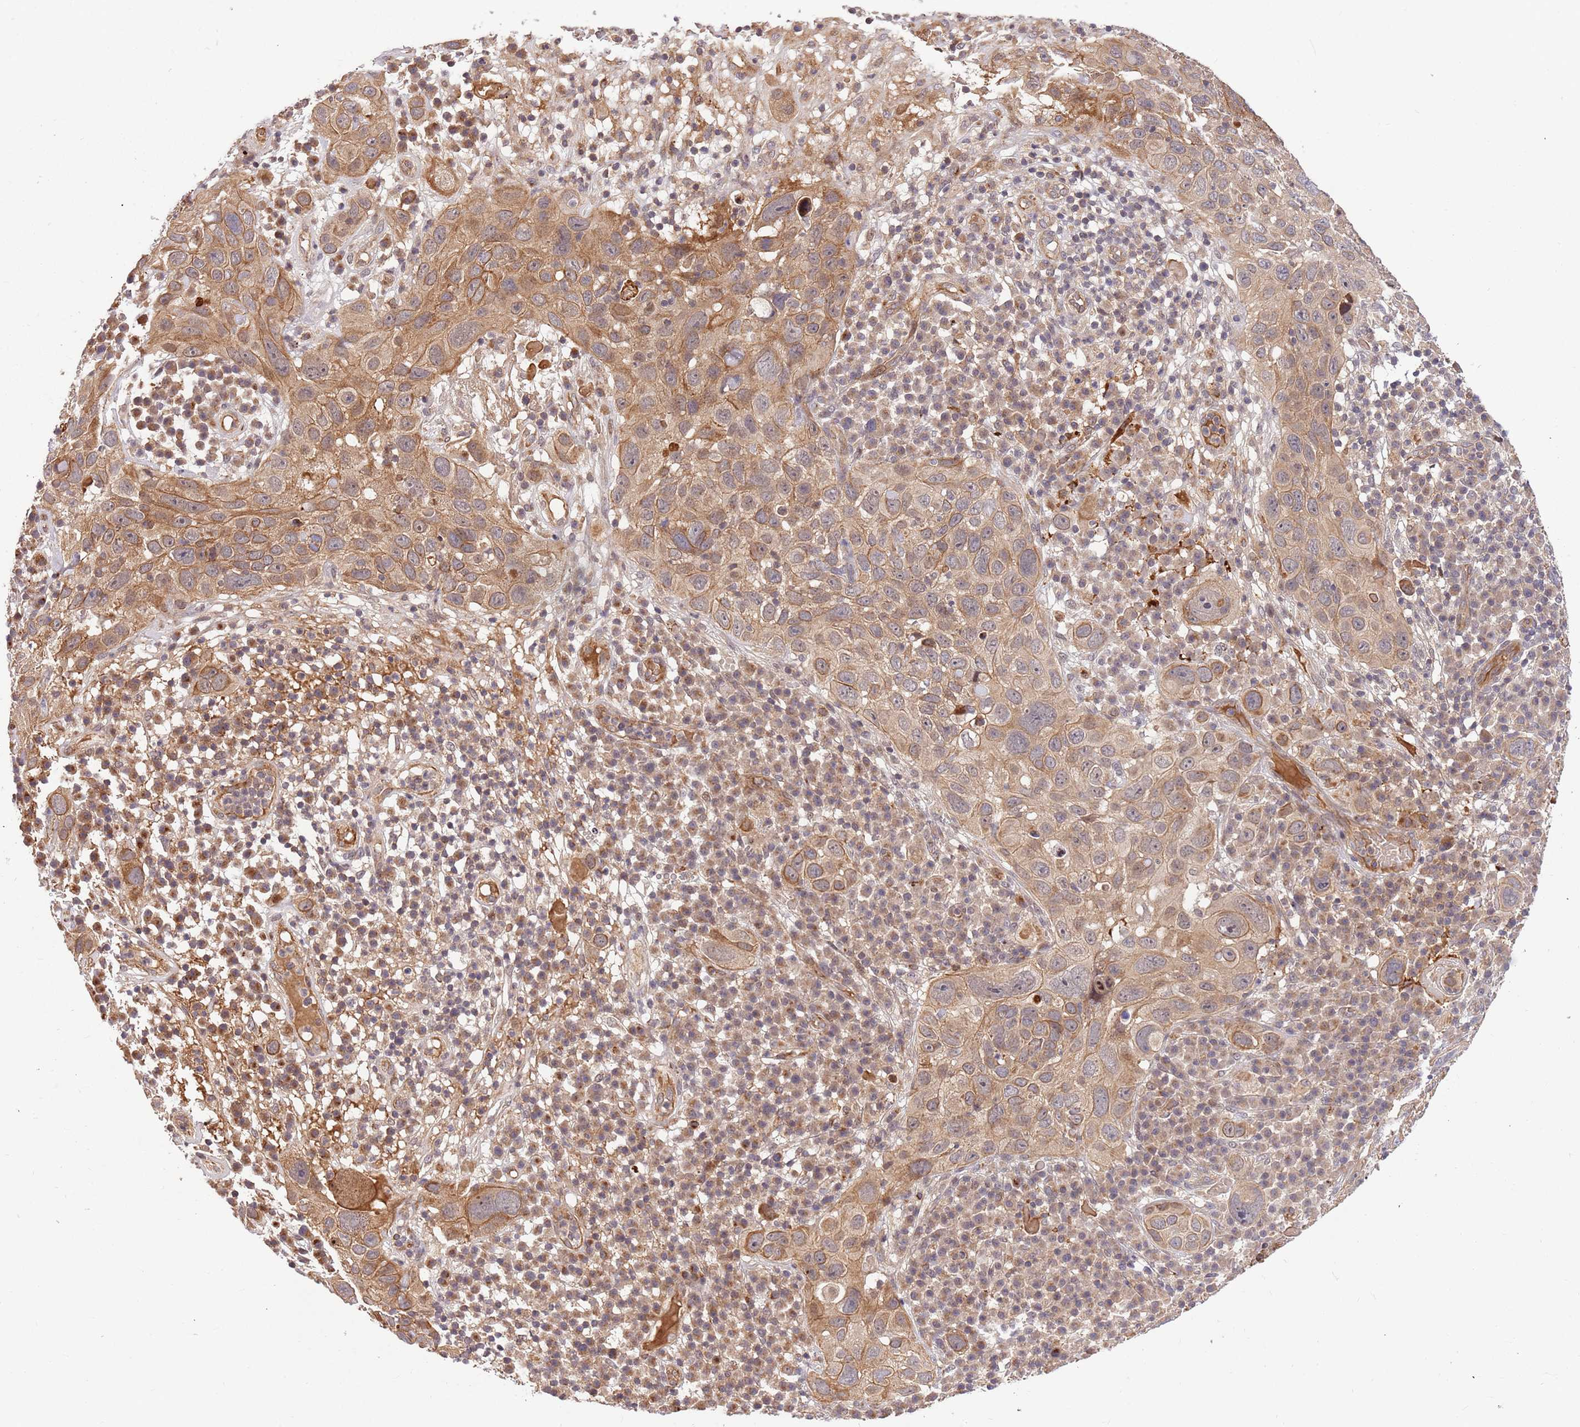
{"staining": {"intensity": "moderate", "quantity": ">75%", "location": "cytoplasmic/membranous"}, "tissue": "skin cancer", "cell_type": "Tumor cells", "image_type": "cancer", "snomed": [{"axis": "morphology", "description": "Squamous cell carcinoma in situ, NOS"}, {"axis": "morphology", "description": "Squamous cell carcinoma, NOS"}, {"axis": "topography", "description": "Skin"}], "caption": "Tumor cells demonstrate medium levels of moderate cytoplasmic/membranous expression in approximately >75% of cells in skin cancer (squamous cell carcinoma).", "gene": "HAUS3", "patient": {"sex": "male", "age": 93}}